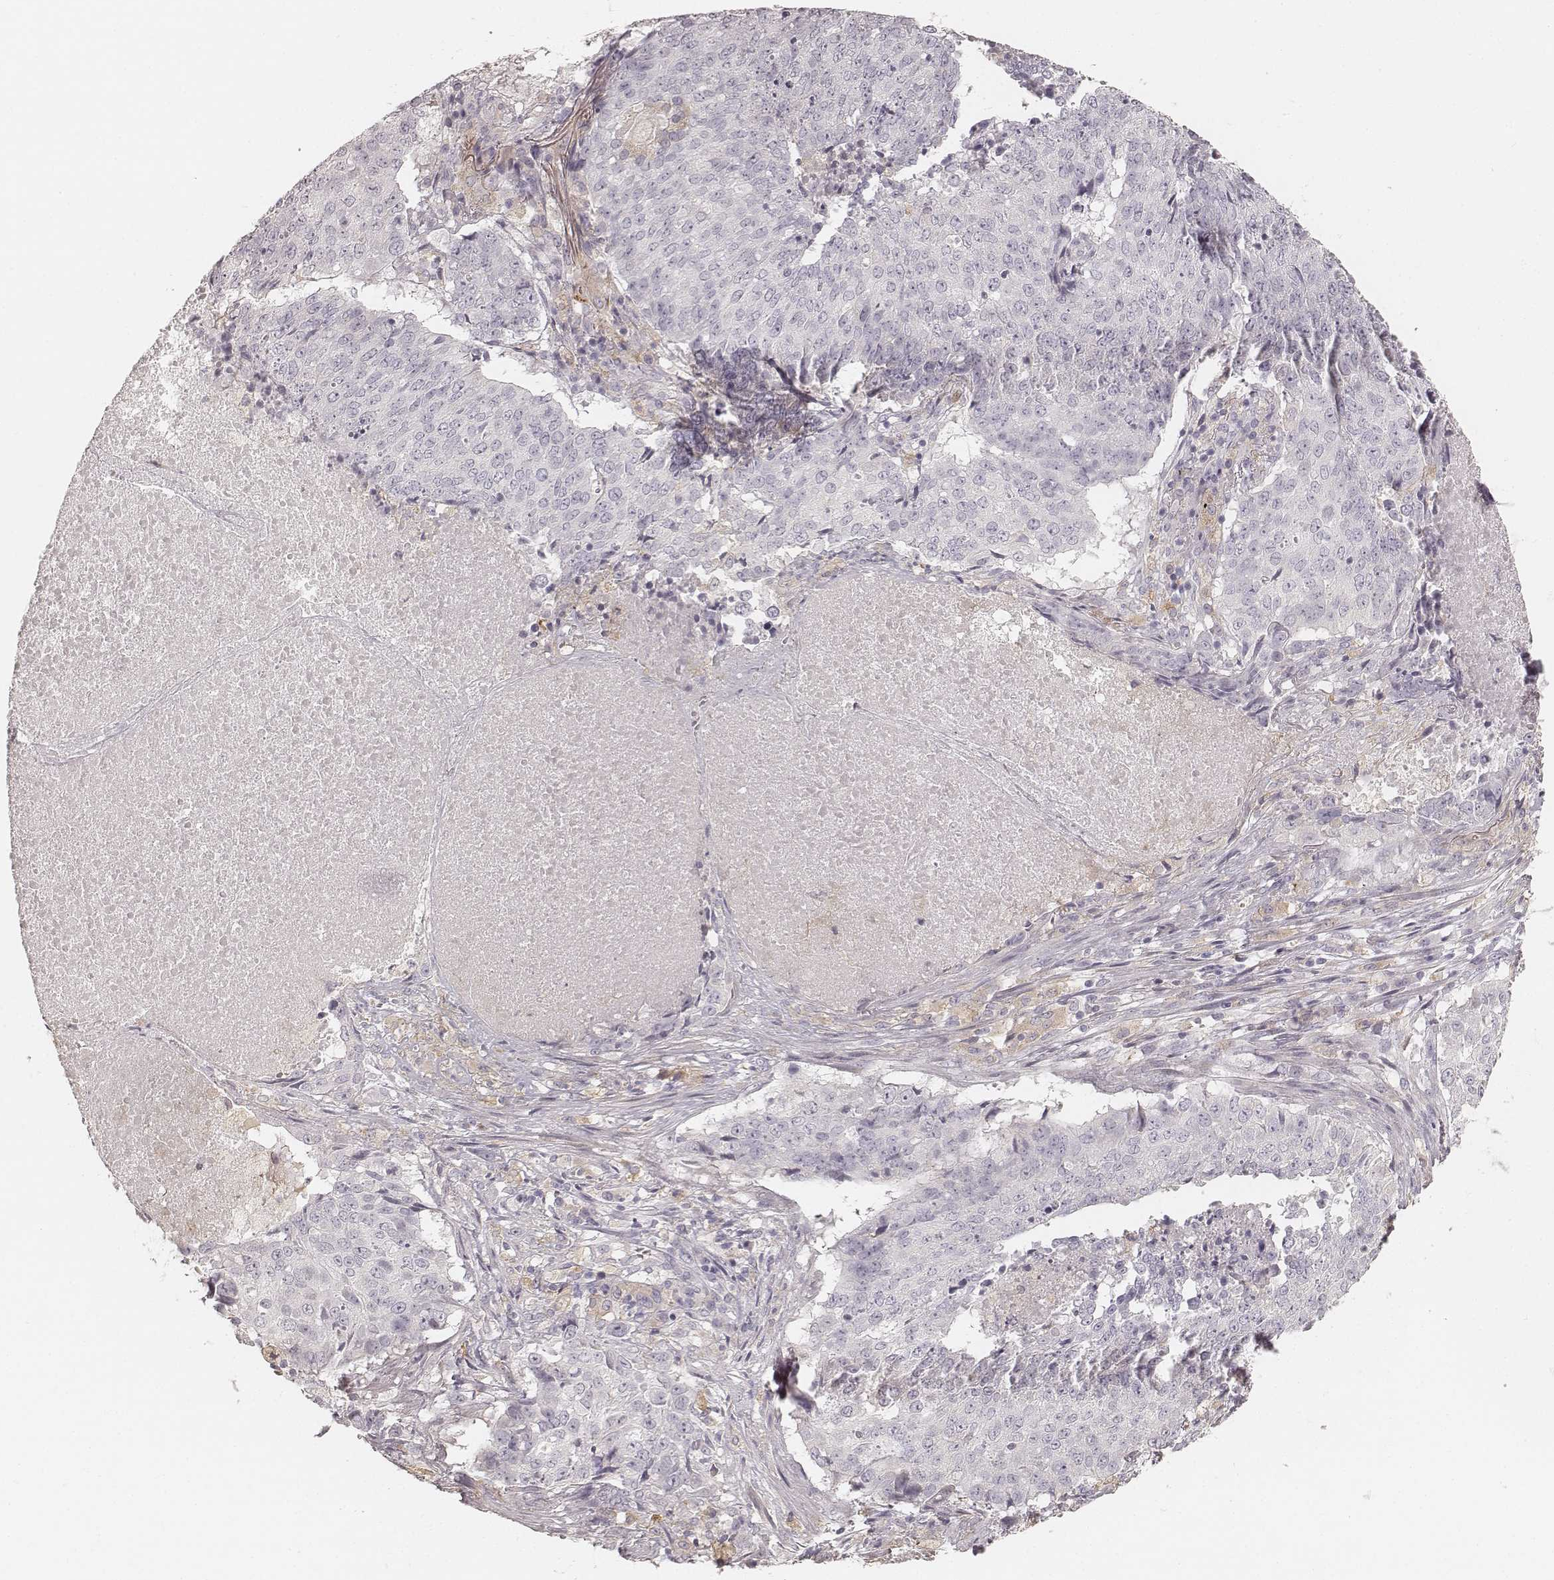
{"staining": {"intensity": "negative", "quantity": "none", "location": "none"}, "tissue": "lung cancer", "cell_type": "Tumor cells", "image_type": "cancer", "snomed": [{"axis": "morphology", "description": "Normal tissue, NOS"}, {"axis": "morphology", "description": "Squamous cell carcinoma, NOS"}, {"axis": "topography", "description": "Bronchus"}, {"axis": "topography", "description": "Lung"}], "caption": "High magnification brightfield microscopy of lung cancer stained with DAB (brown) and counterstained with hematoxylin (blue): tumor cells show no significant expression.", "gene": "FMNL2", "patient": {"sex": "male", "age": 64}}